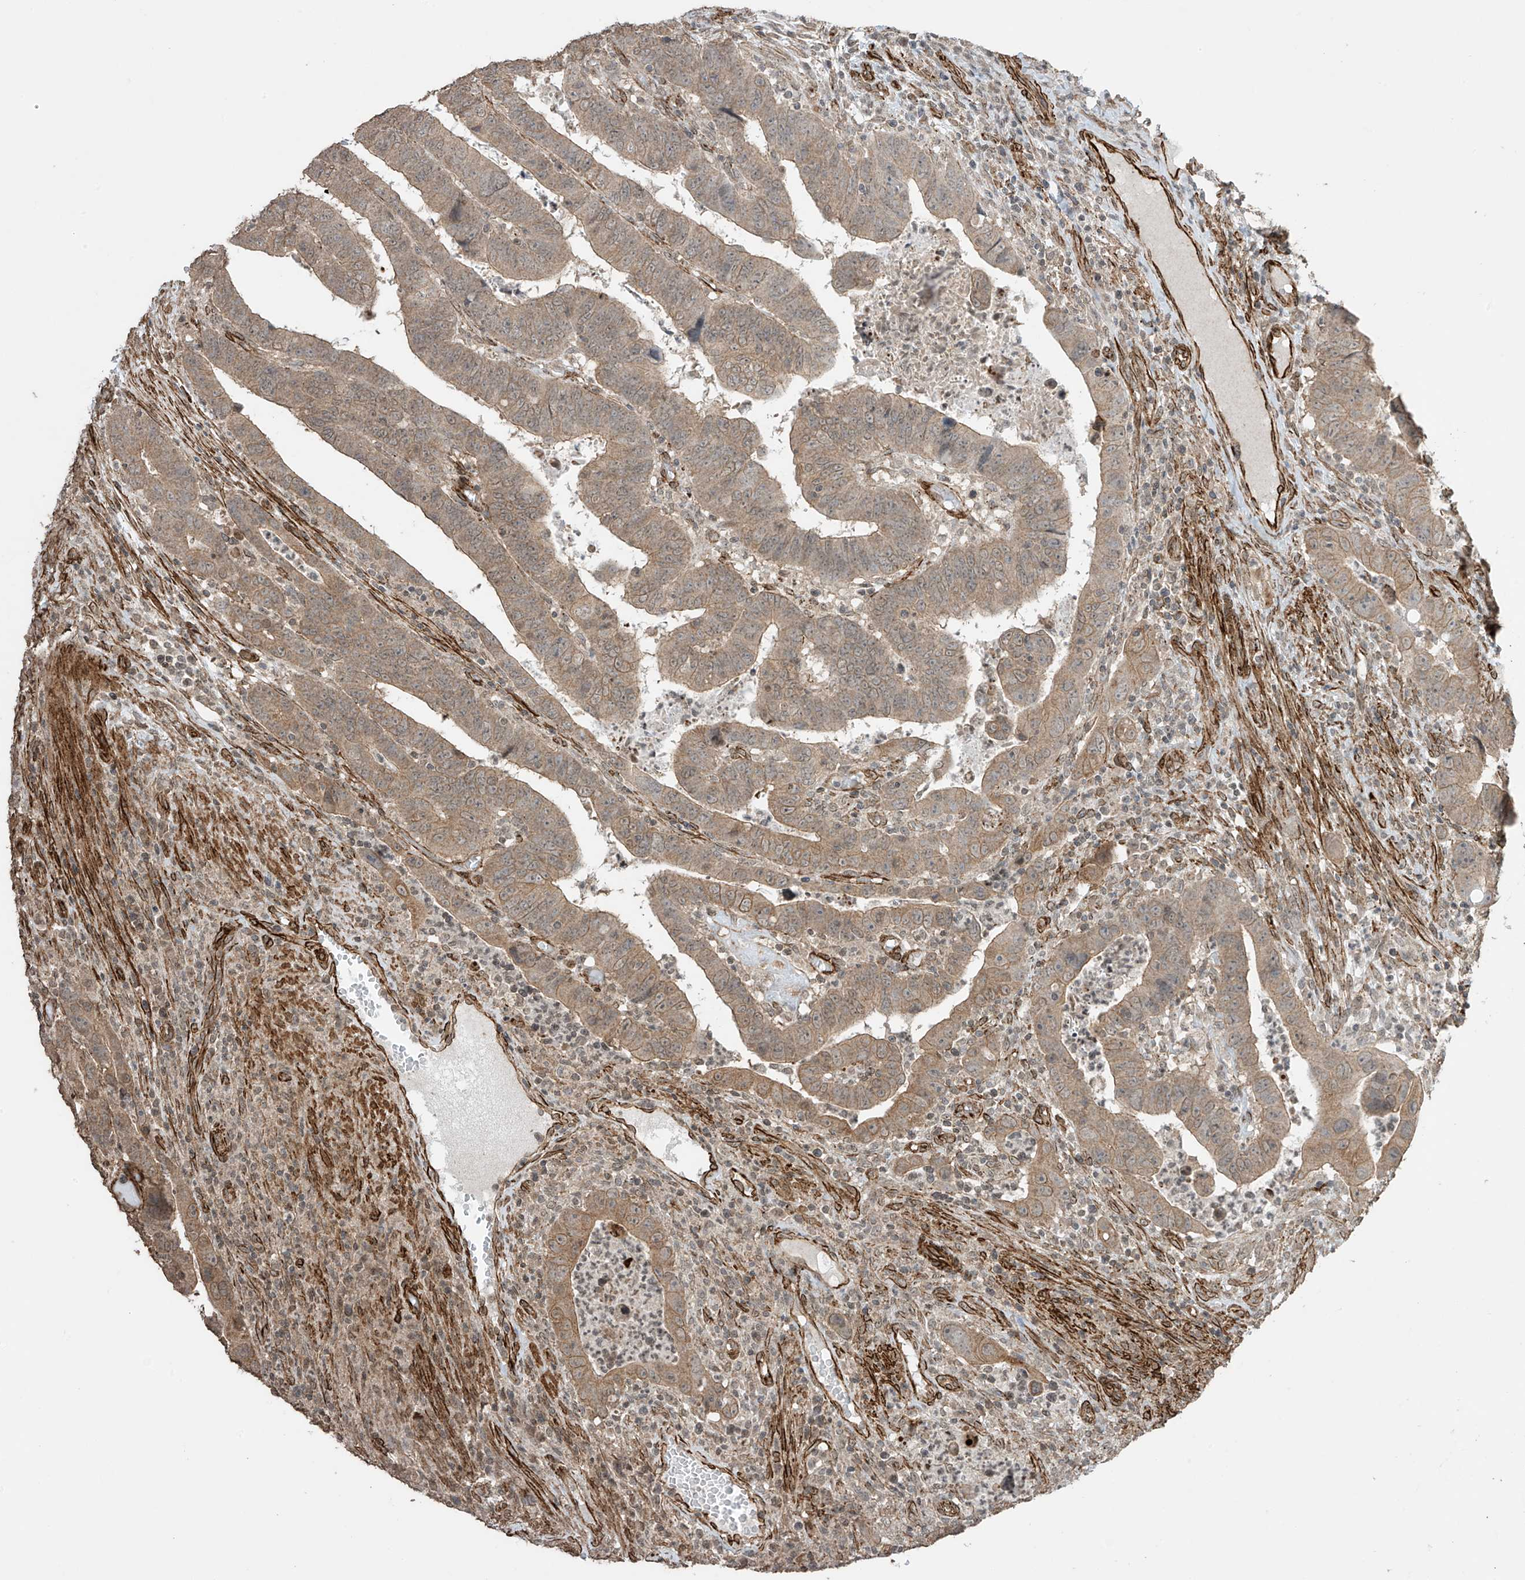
{"staining": {"intensity": "moderate", "quantity": ">75%", "location": "cytoplasmic/membranous"}, "tissue": "colorectal cancer", "cell_type": "Tumor cells", "image_type": "cancer", "snomed": [{"axis": "morphology", "description": "Normal tissue, NOS"}, {"axis": "morphology", "description": "Adenocarcinoma, NOS"}, {"axis": "topography", "description": "Rectum"}], "caption": "This image displays colorectal cancer (adenocarcinoma) stained with immunohistochemistry (IHC) to label a protein in brown. The cytoplasmic/membranous of tumor cells show moderate positivity for the protein. Nuclei are counter-stained blue.", "gene": "TTLL5", "patient": {"sex": "female", "age": 65}}